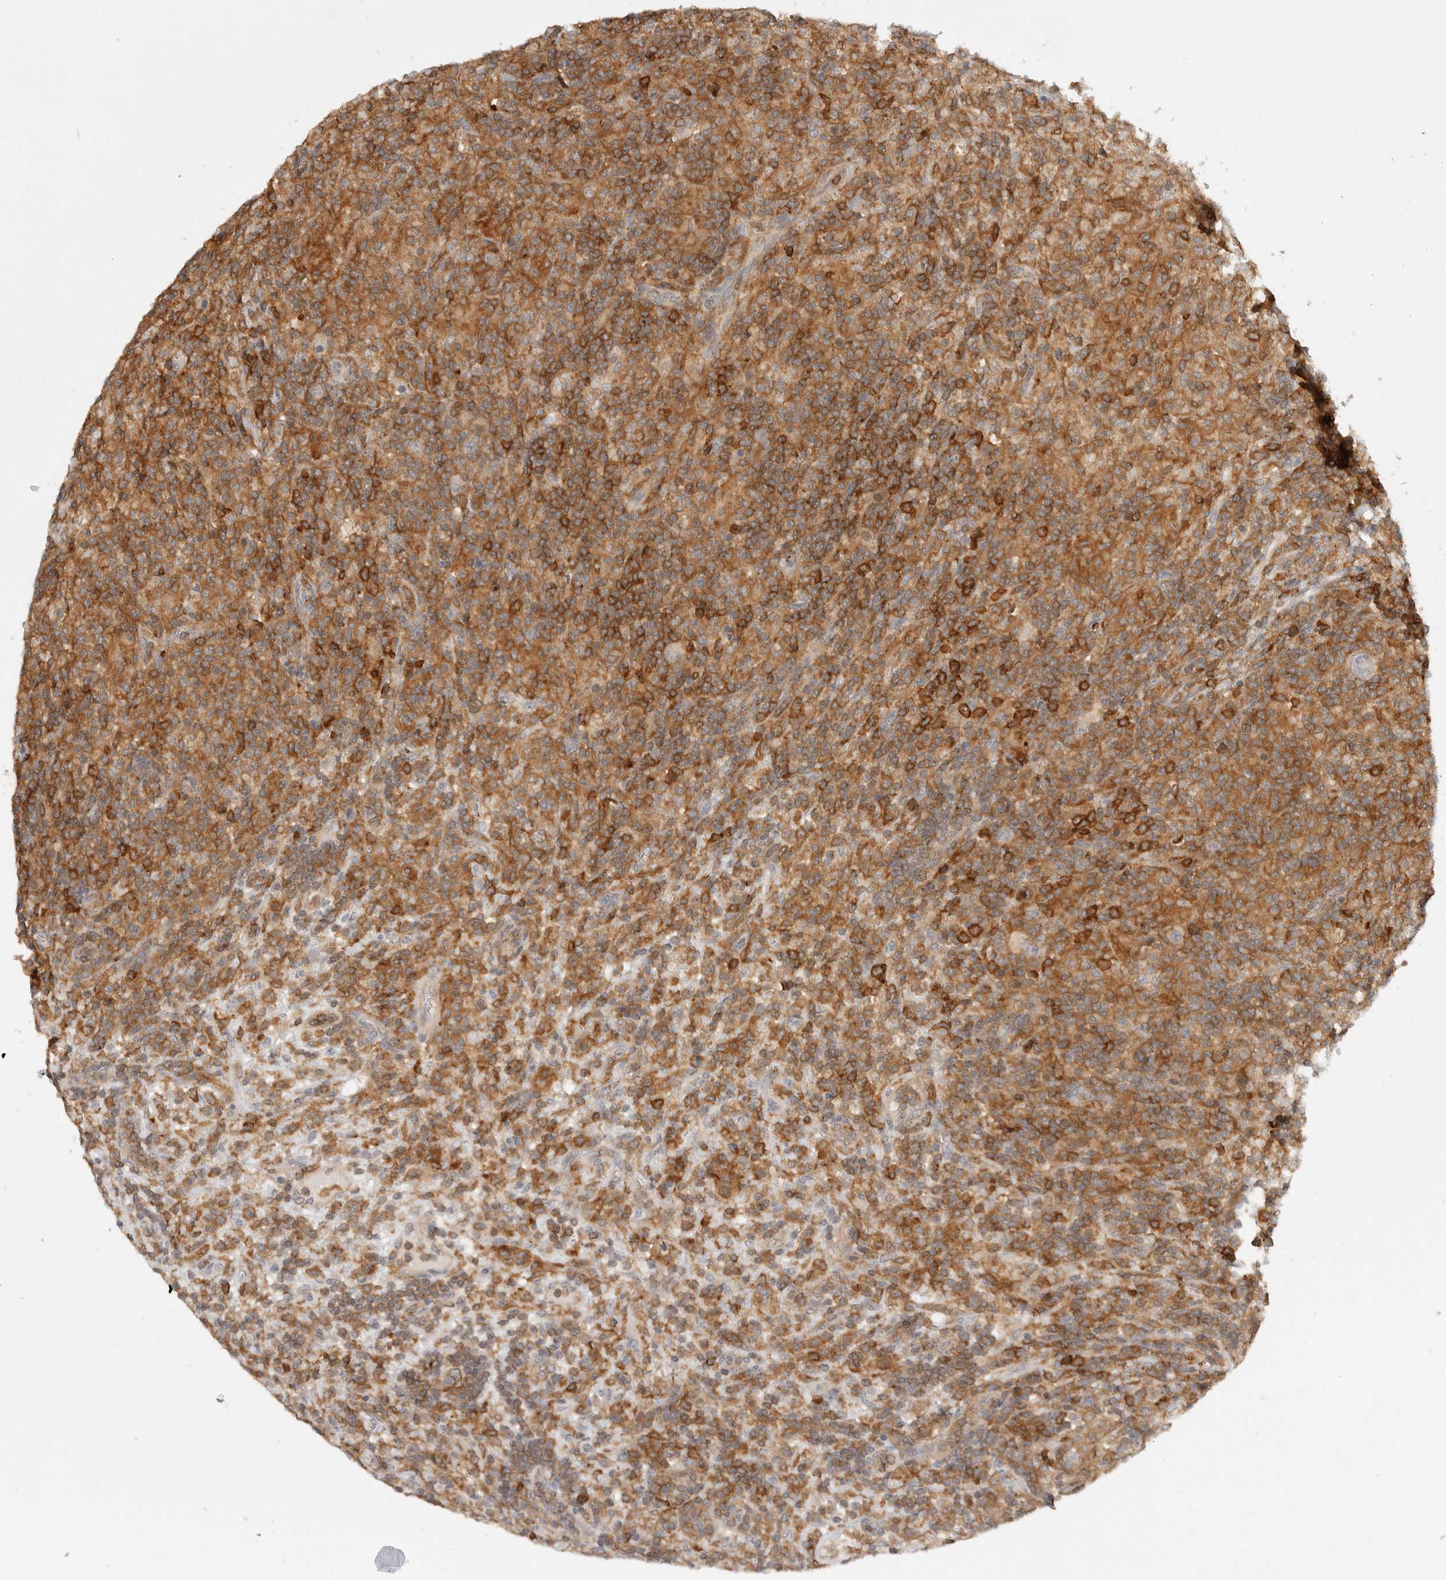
{"staining": {"intensity": "moderate", "quantity": ">75%", "location": "cytoplasmic/membranous"}, "tissue": "lymphoma", "cell_type": "Tumor cells", "image_type": "cancer", "snomed": [{"axis": "morphology", "description": "Hodgkin's disease, NOS"}, {"axis": "topography", "description": "Lymph node"}], "caption": "This is a photomicrograph of immunohistochemistry (IHC) staining of lymphoma, which shows moderate expression in the cytoplasmic/membranous of tumor cells.", "gene": "DBNL", "patient": {"sex": "male", "age": 70}}